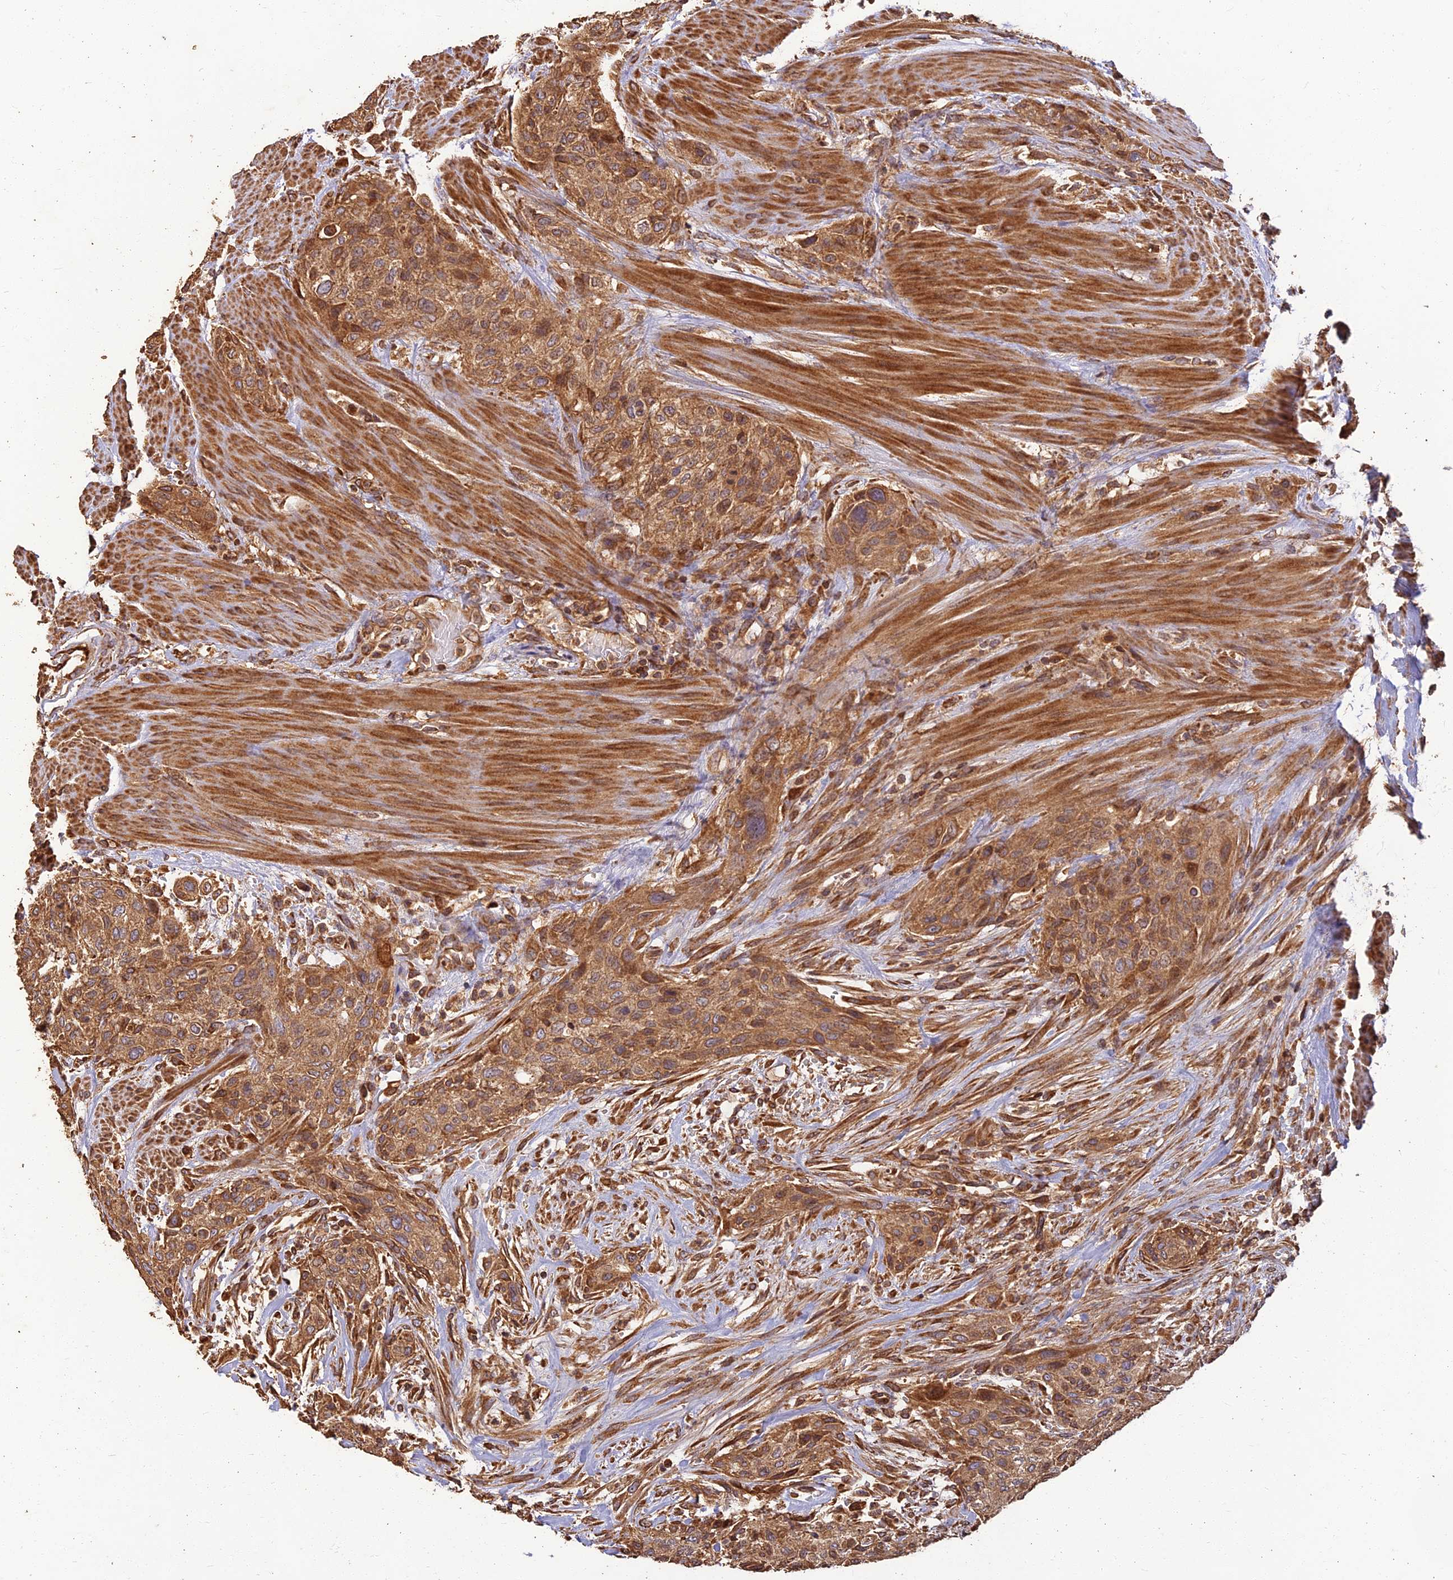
{"staining": {"intensity": "moderate", "quantity": ">75%", "location": "cytoplasmic/membranous"}, "tissue": "urothelial cancer", "cell_type": "Tumor cells", "image_type": "cancer", "snomed": [{"axis": "morphology", "description": "Urothelial carcinoma, High grade"}, {"axis": "topography", "description": "Urinary bladder"}], "caption": "This is an image of immunohistochemistry (IHC) staining of urothelial cancer, which shows moderate expression in the cytoplasmic/membranous of tumor cells.", "gene": "CORO1C", "patient": {"sex": "male", "age": 35}}